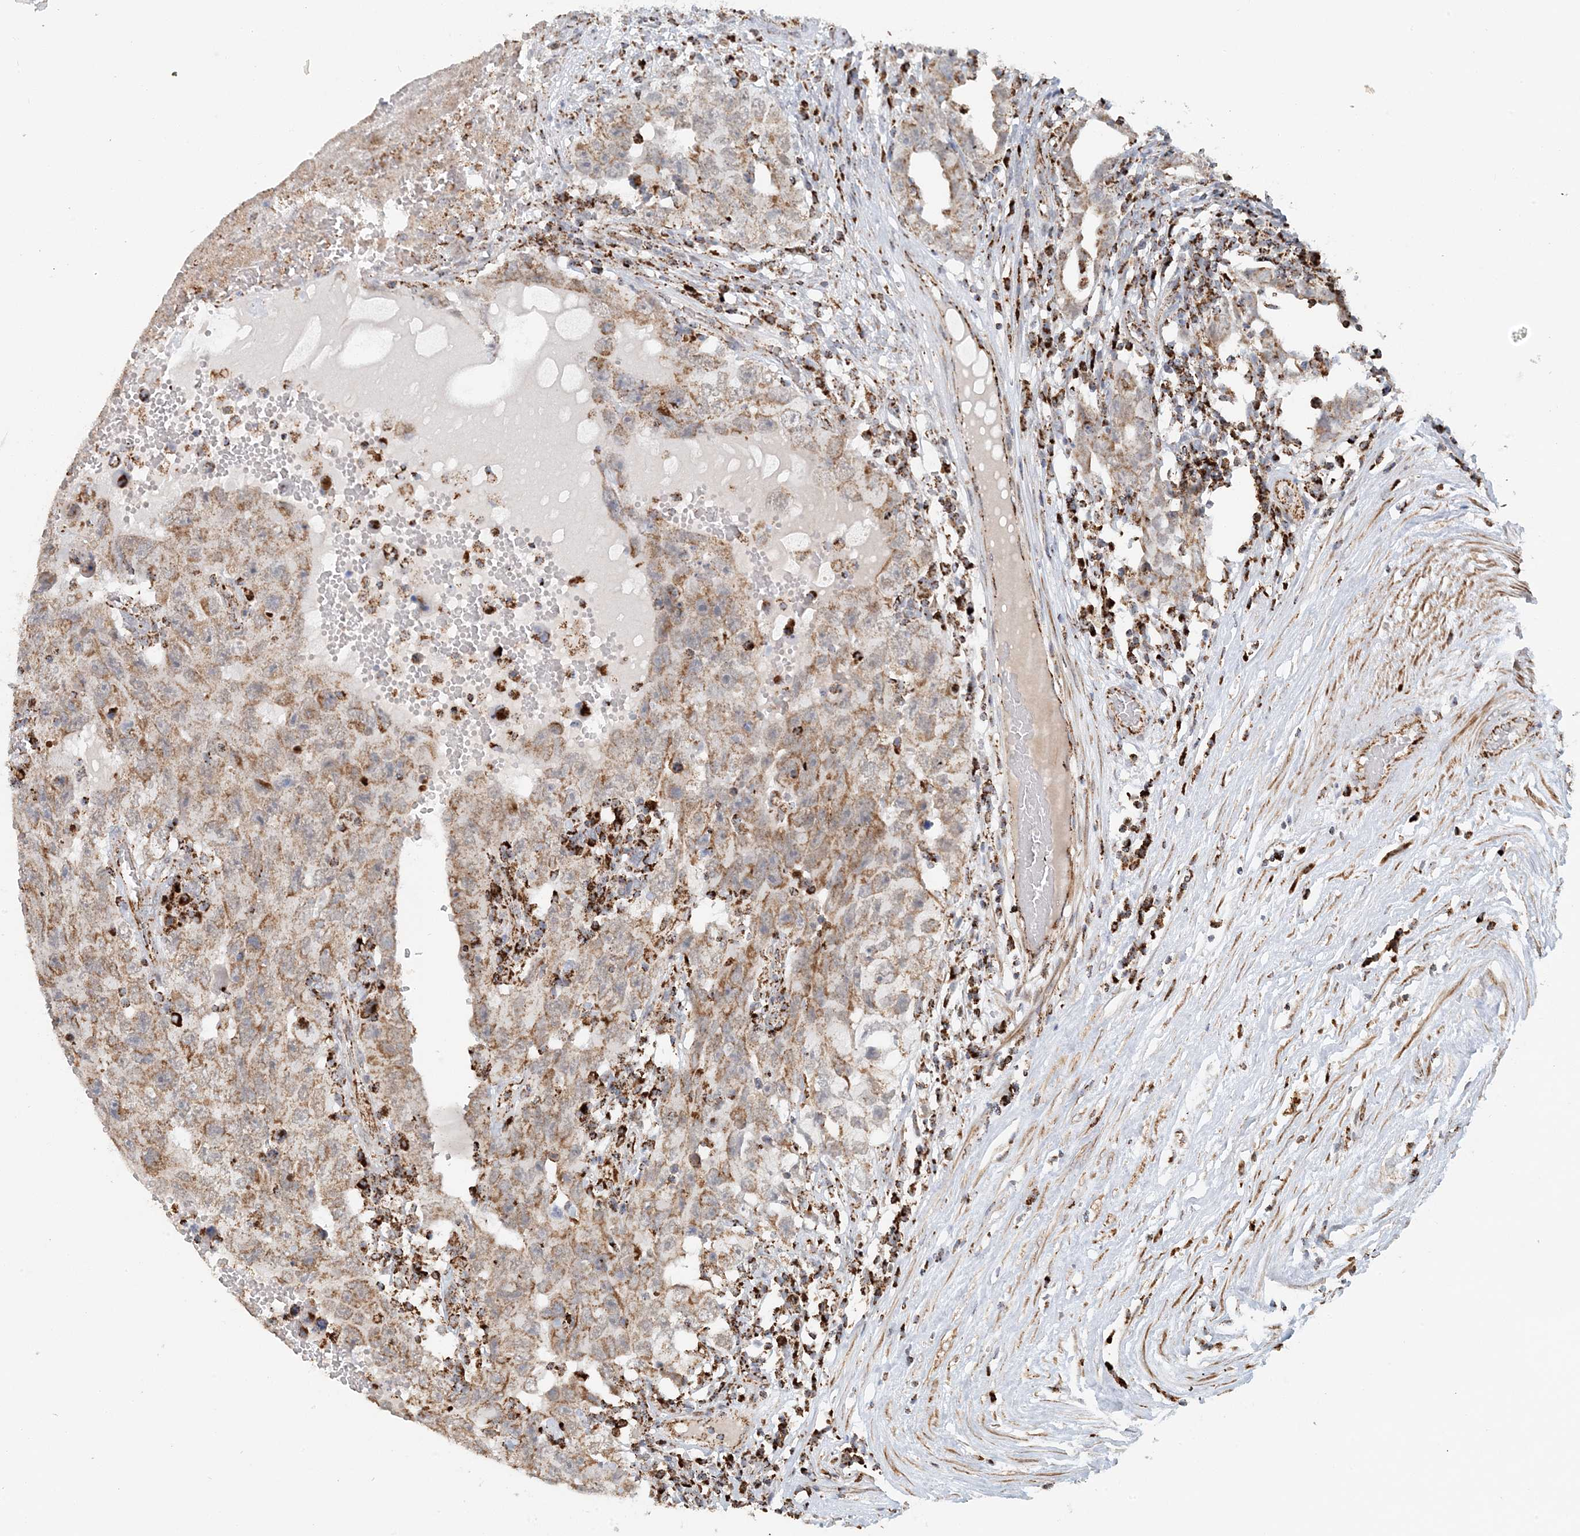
{"staining": {"intensity": "moderate", "quantity": ">75%", "location": "cytoplasmic/membranous"}, "tissue": "testis cancer", "cell_type": "Tumor cells", "image_type": "cancer", "snomed": [{"axis": "morphology", "description": "Carcinoma, Embryonal, NOS"}, {"axis": "topography", "description": "Testis"}], "caption": "A histopathology image of testis embryonal carcinoma stained for a protein shows moderate cytoplasmic/membranous brown staining in tumor cells.", "gene": "MAN1A1", "patient": {"sex": "male", "age": 26}}